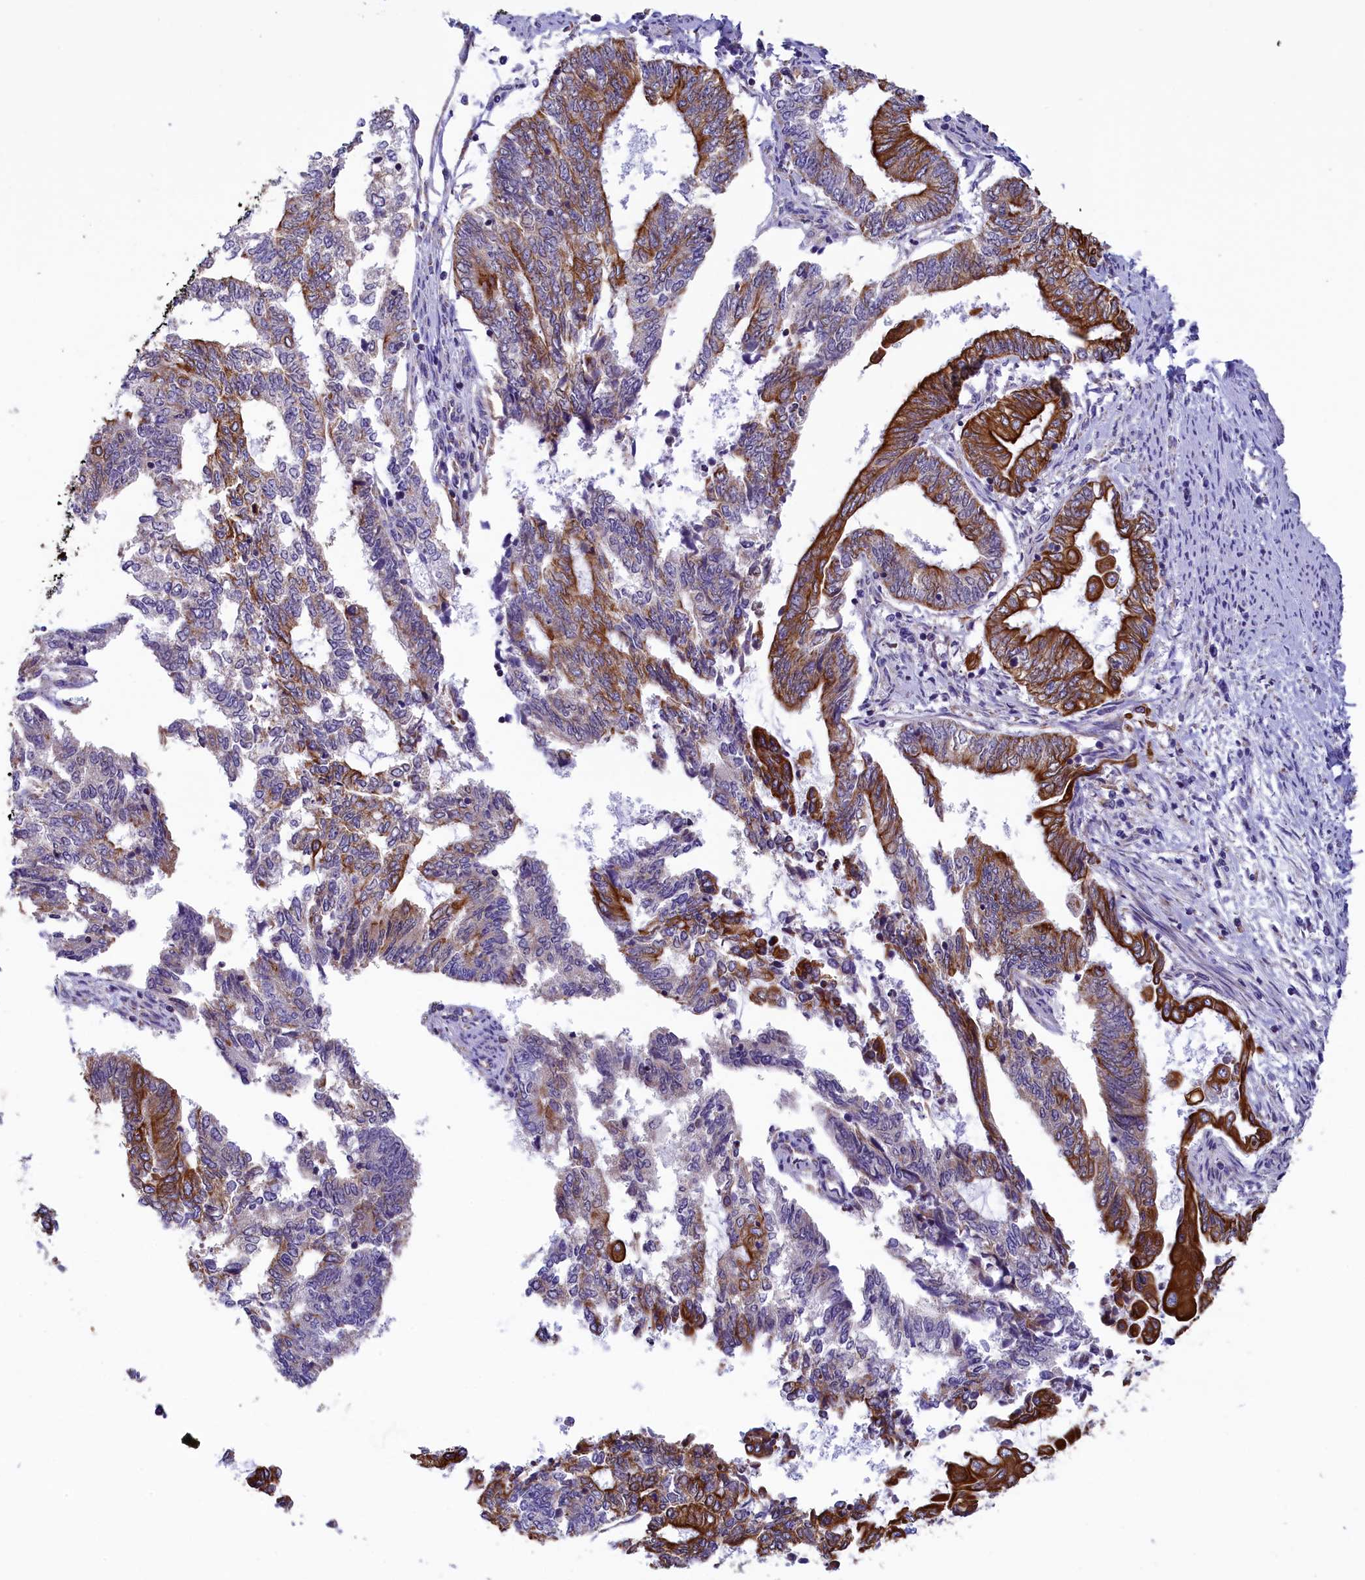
{"staining": {"intensity": "strong", "quantity": "25%-75%", "location": "cytoplasmic/membranous"}, "tissue": "endometrial cancer", "cell_type": "Tumor cells", "image_type": "cancer", "snomed": [{"axis": "morphology", "description": "Adenocarcinoma, NOS"}, {"axis": "topography", "description": "Uterus"}, {"axis": "topography", "description": "Endometrium"}], "caption": "Strong cytoplasmic/membranous expression for a protein is identified in about 25%-75% of tumor cells of adenocarcinoma (endometrial) using immunohistochemistry (IHC).", "gene": "GATB", "patient": {"sex": "female", "age": 70}}